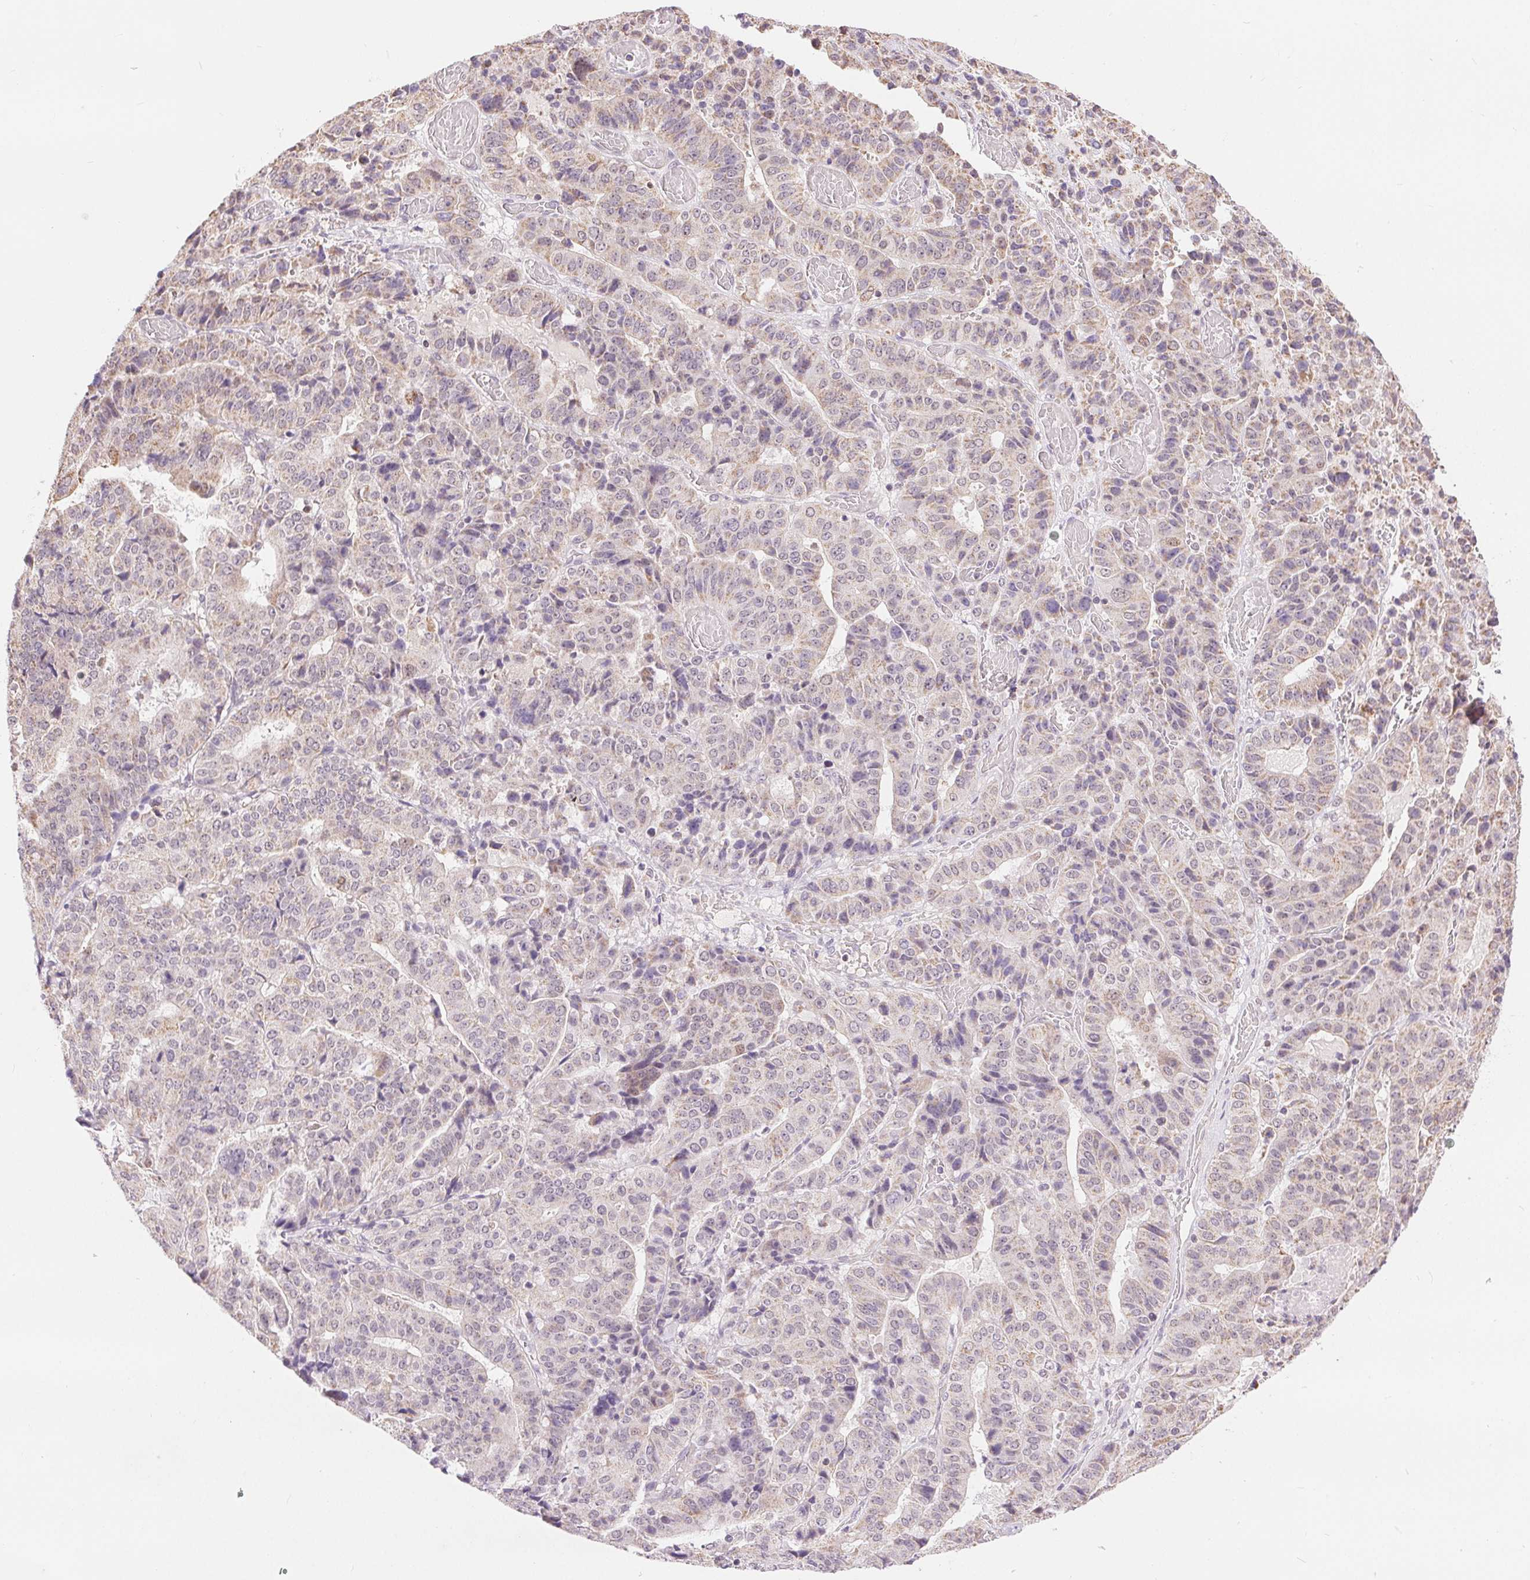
{"staining": {"intensity": "weak", "quantity": "<25%", "location": "cytoplasmic/membranous"}, "tissue": "stomach cancer", "cell_type": "Tumor cells", "image_type": "cancer", "snomed": [{"axis": "morphology", "description": "Adenocarcinoma, NOS"}, {"axis": "topography", "description": "Stomach"}], "caption": "This is a photomicrograph of IHC staining of stomach cancer, which shows no expression in tumor cells.", "gene": "POU2F2", "patient": {"sex": "male", "age": 48}}